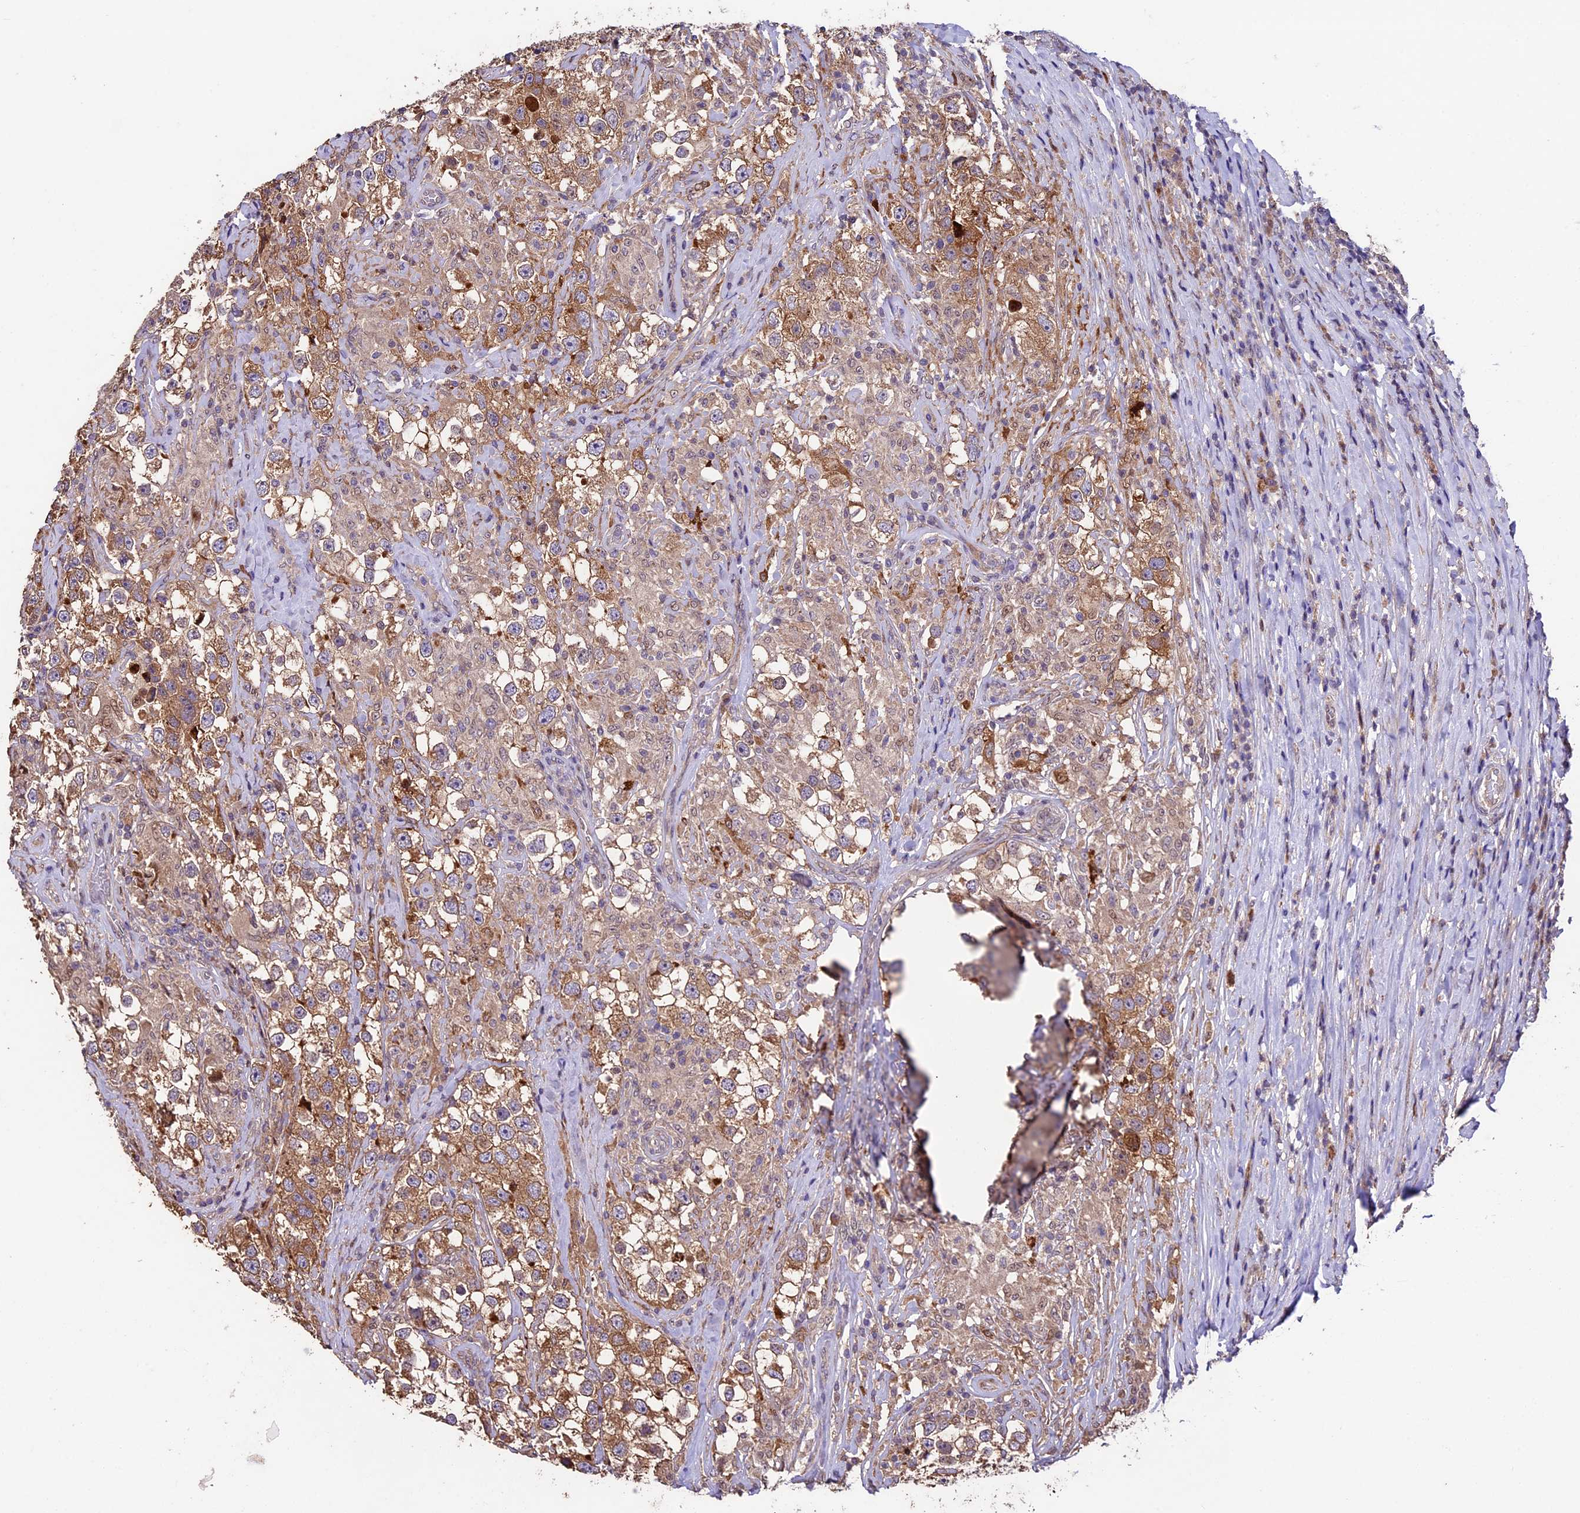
{"staining": {"intensity": "moderate", "quantity": ">75%", "location": "cytoplasmic/membranous"}, "tissue": "testis cancer", "cell_type": "Tumor cells", "image_type": "cancer", "snomed": [{"axis": "morphology", "description": "Seminoma, NOS"}, {"axis": "topography", "description": "Testis"}], "caption": "Human testis cancer (seminoma) stained for a protein (brown) shows moderate cytoplasmic/membranous positive expression in about >75% of tumor cells.", "gene": "SBNO2", "patient": {"sex": "male", "age": 46}}